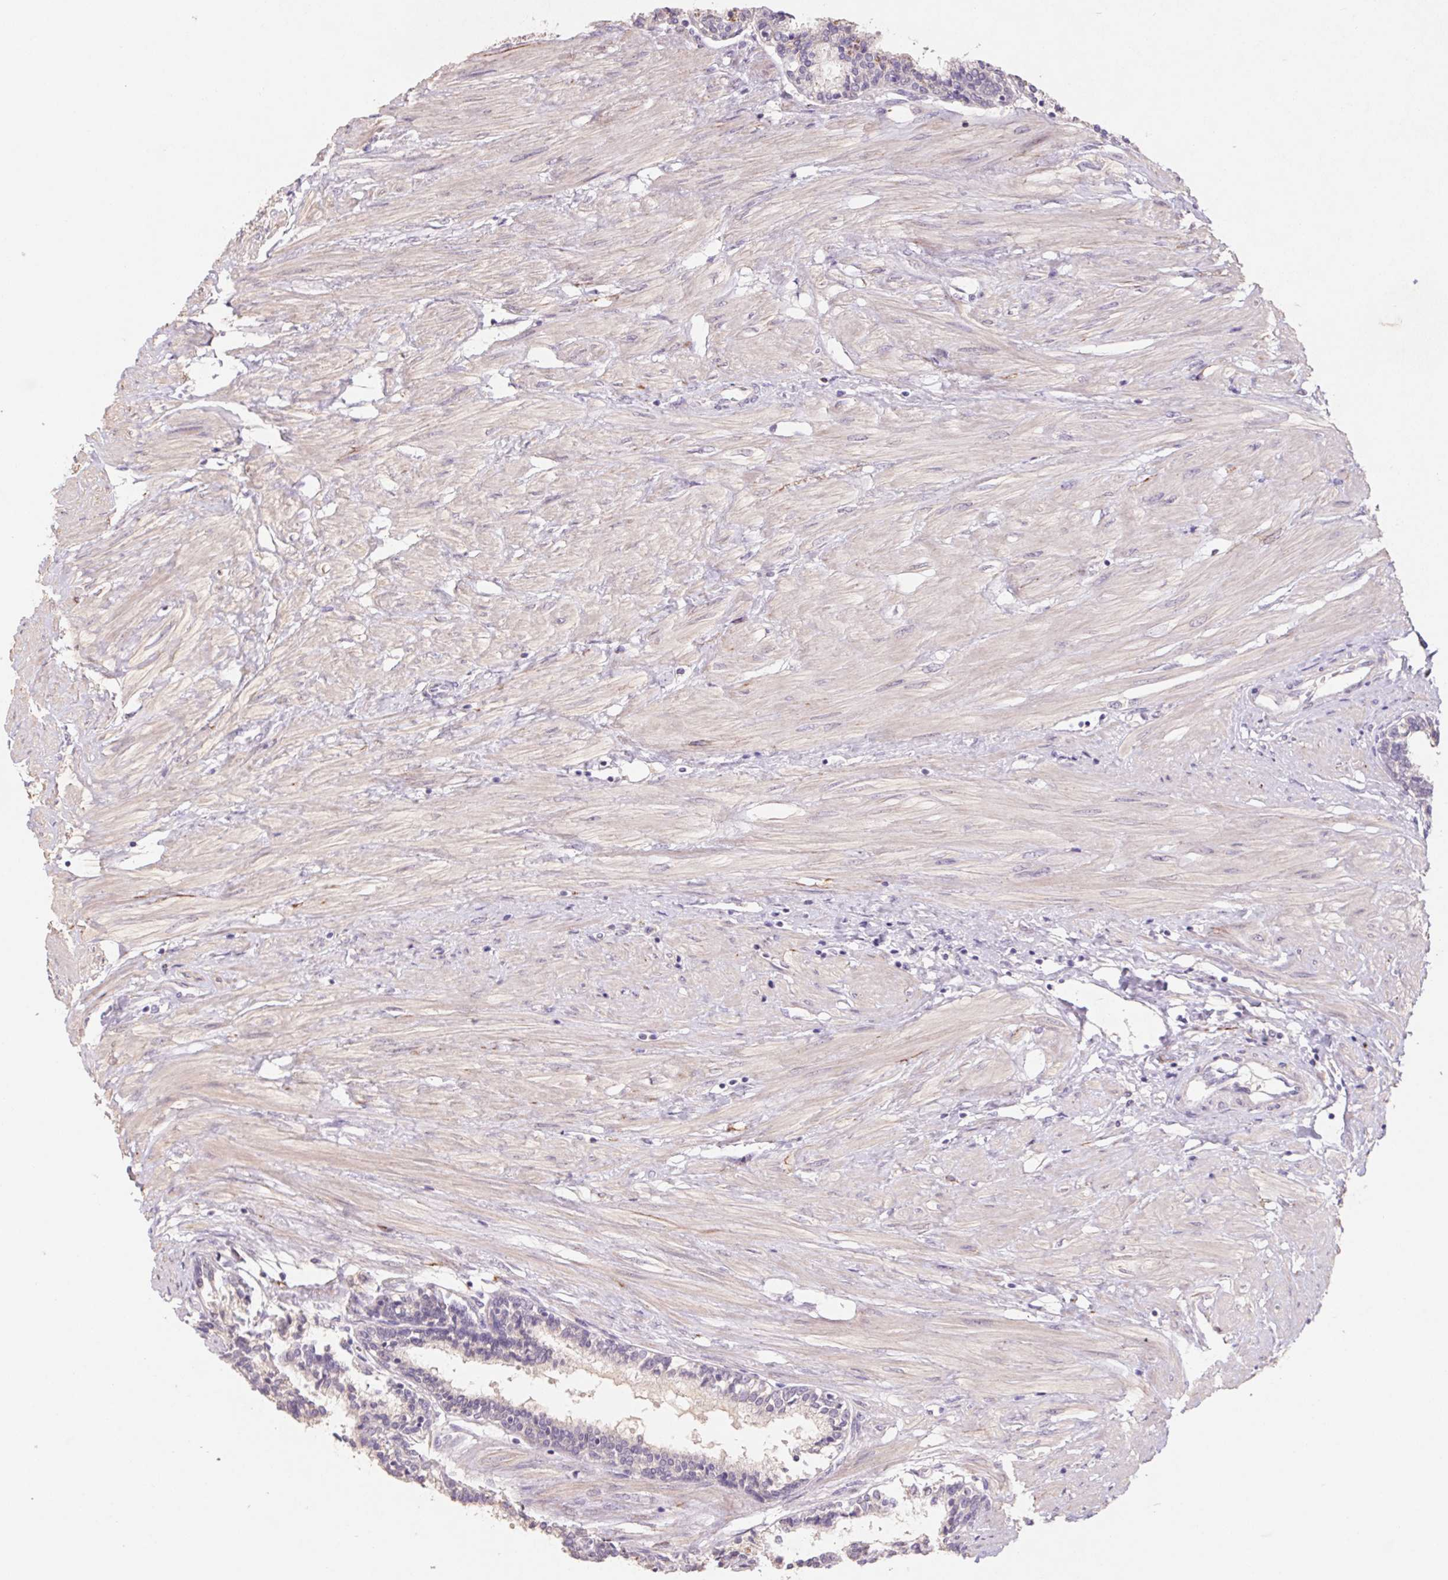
{"staining": {"intensity": "negative", "quantity": "none", "location": "none"}, "tissue": "prostate", "cell_type": "Glandular cells", "image_type": "normal", "snomed": [{"axis": "morphology", "description": "Normal tissue, NOS"}, {"axis": "topography", "description": "Prostate"}], "caption": "Immunohistochemical staining of normal human prostate demonstrates no significant expression in glandular cells.", "gene": "GRM2", "patient": {"sex": "male", "age": 55}}